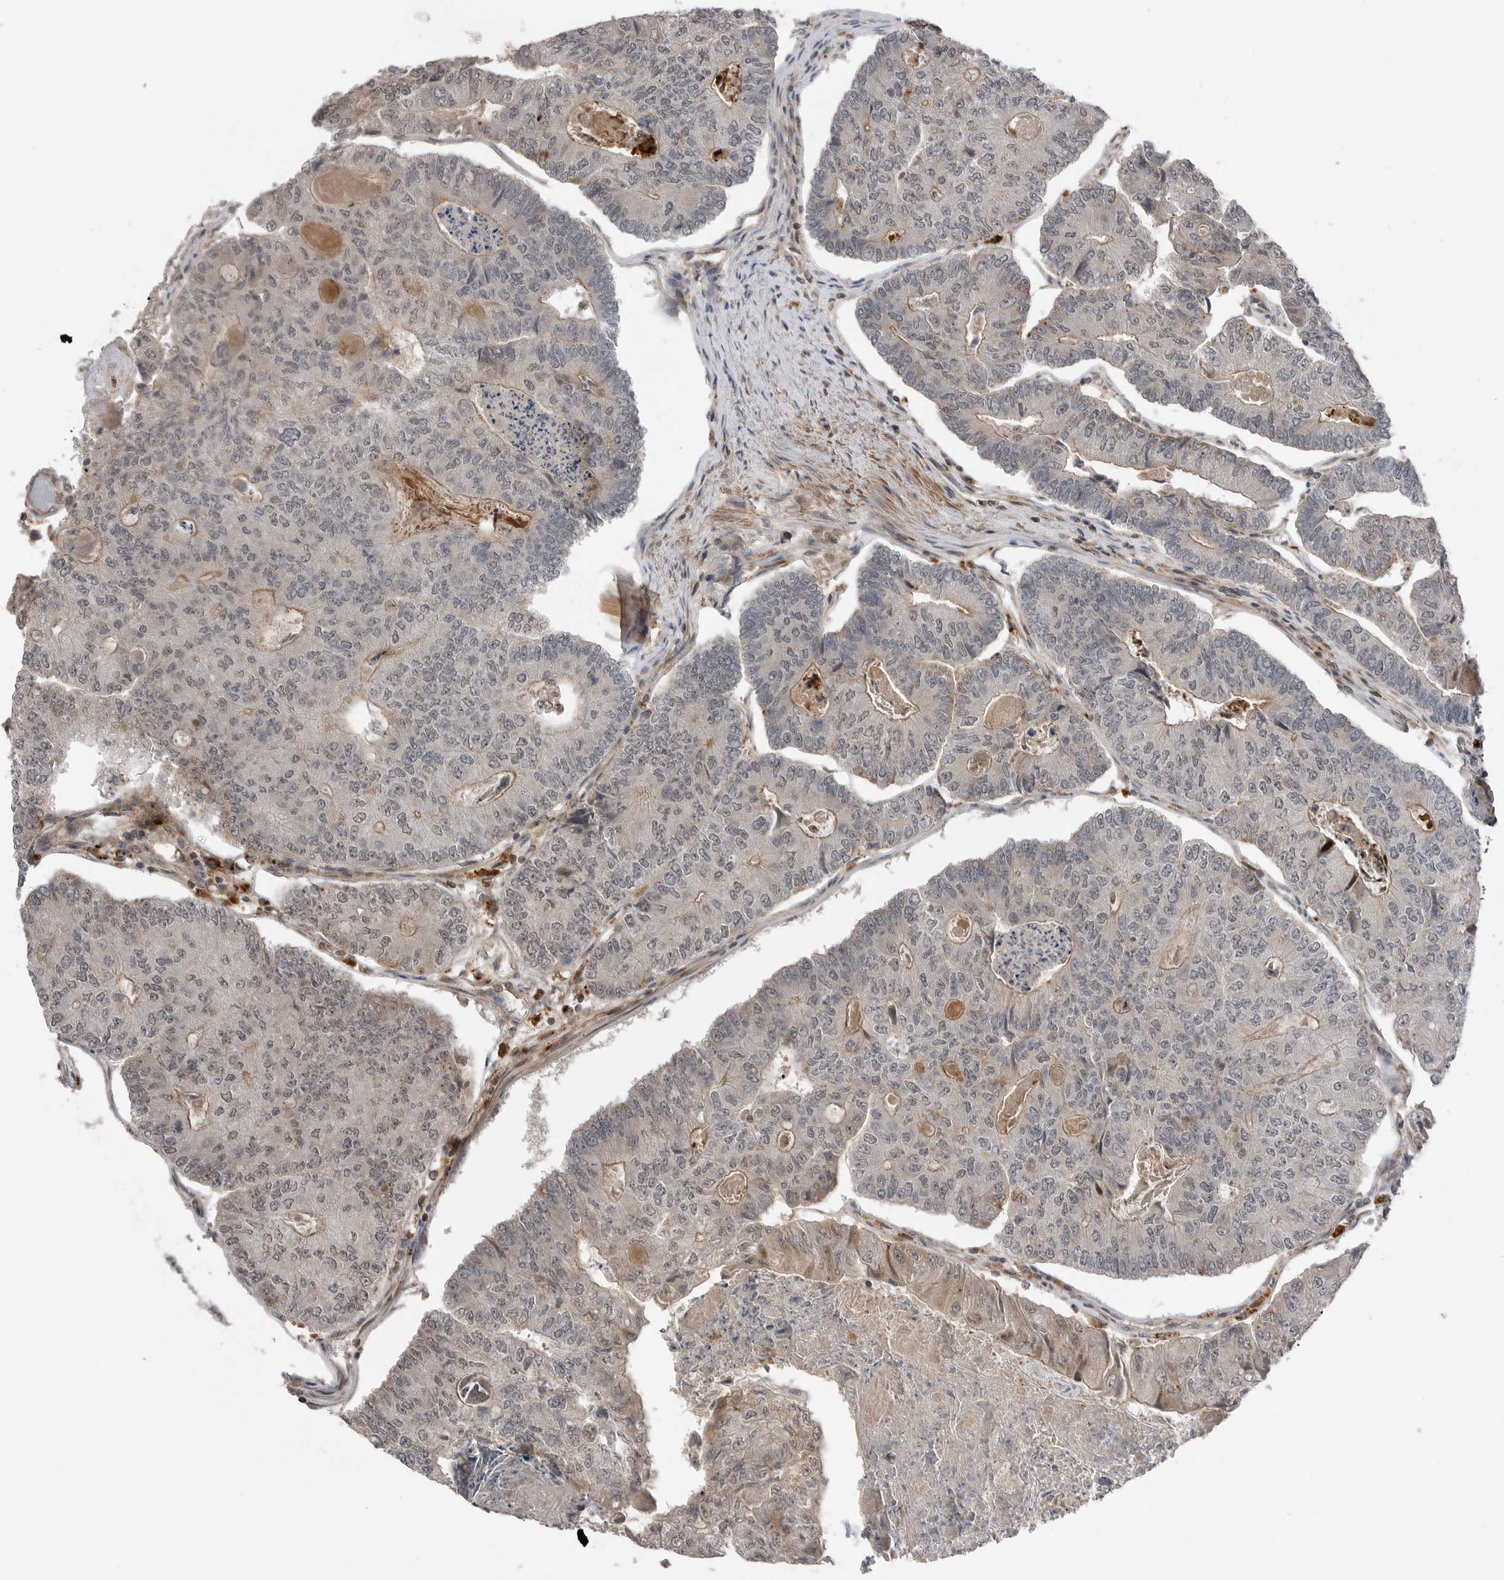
{"staining": {"intensity": "weak", "quantity": "<25%", "location": "cytoplasmic/membranous"}, "tissue": "colorectal cancer", "cell_type": "Tumor cells", "image_type": "cancer", "snomed": [{"axis": "morphology", "description": "Adenocarcinoma, NOS"}, {"axis": "topography", "description": "Colon"}], "caption": "A high-resolution image shows immunohistochemistry (IHC) staining of colorectal adenocarcinoma, which reveals no significant positivity in tumor cells.", "gene": "PEAK1", "patient": {"sex": "female", "age": 67}}